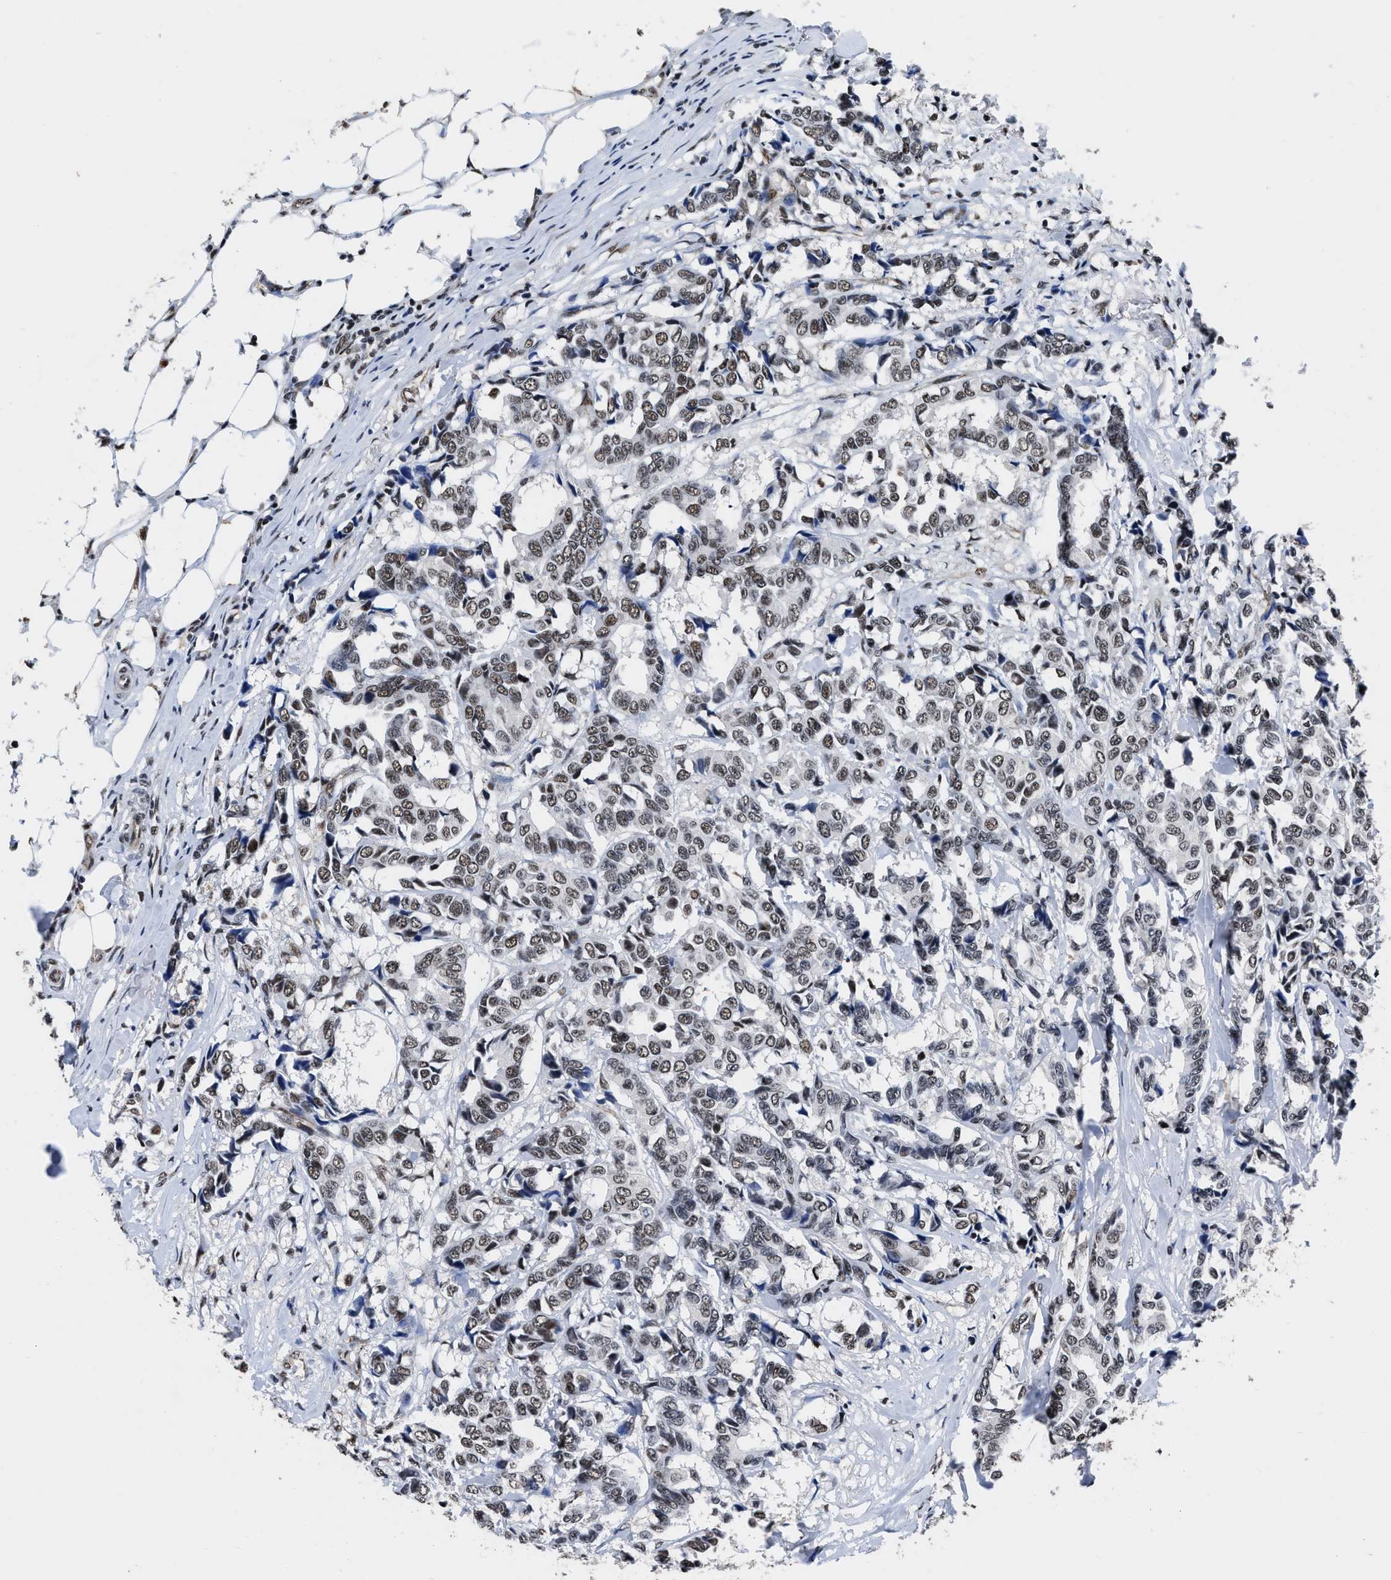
{"staining": {"intensity": "weak", "quantity": ">75%", "location": "nuclear"}, "tissue": "breast cancer", "cell_type": "Tumor cells", "image_type": "cancer", "snomed": [{"axis": "morphology", "description": "Duct carcinoma"}, {"axis": "topography", "description": "Breast"}], "caption": "A low amount of weak nuclear expression is seen in approximately >75% of tumor cells in breast cancer (infiltrating ductal carcinoma) tissue. (Stains: DAB in brown, nuclei in blue, Microscopy: brightfield microscopy at high magnification).", "gene": "CCNE1", "patient": {"sex": "female", "age": 87}}